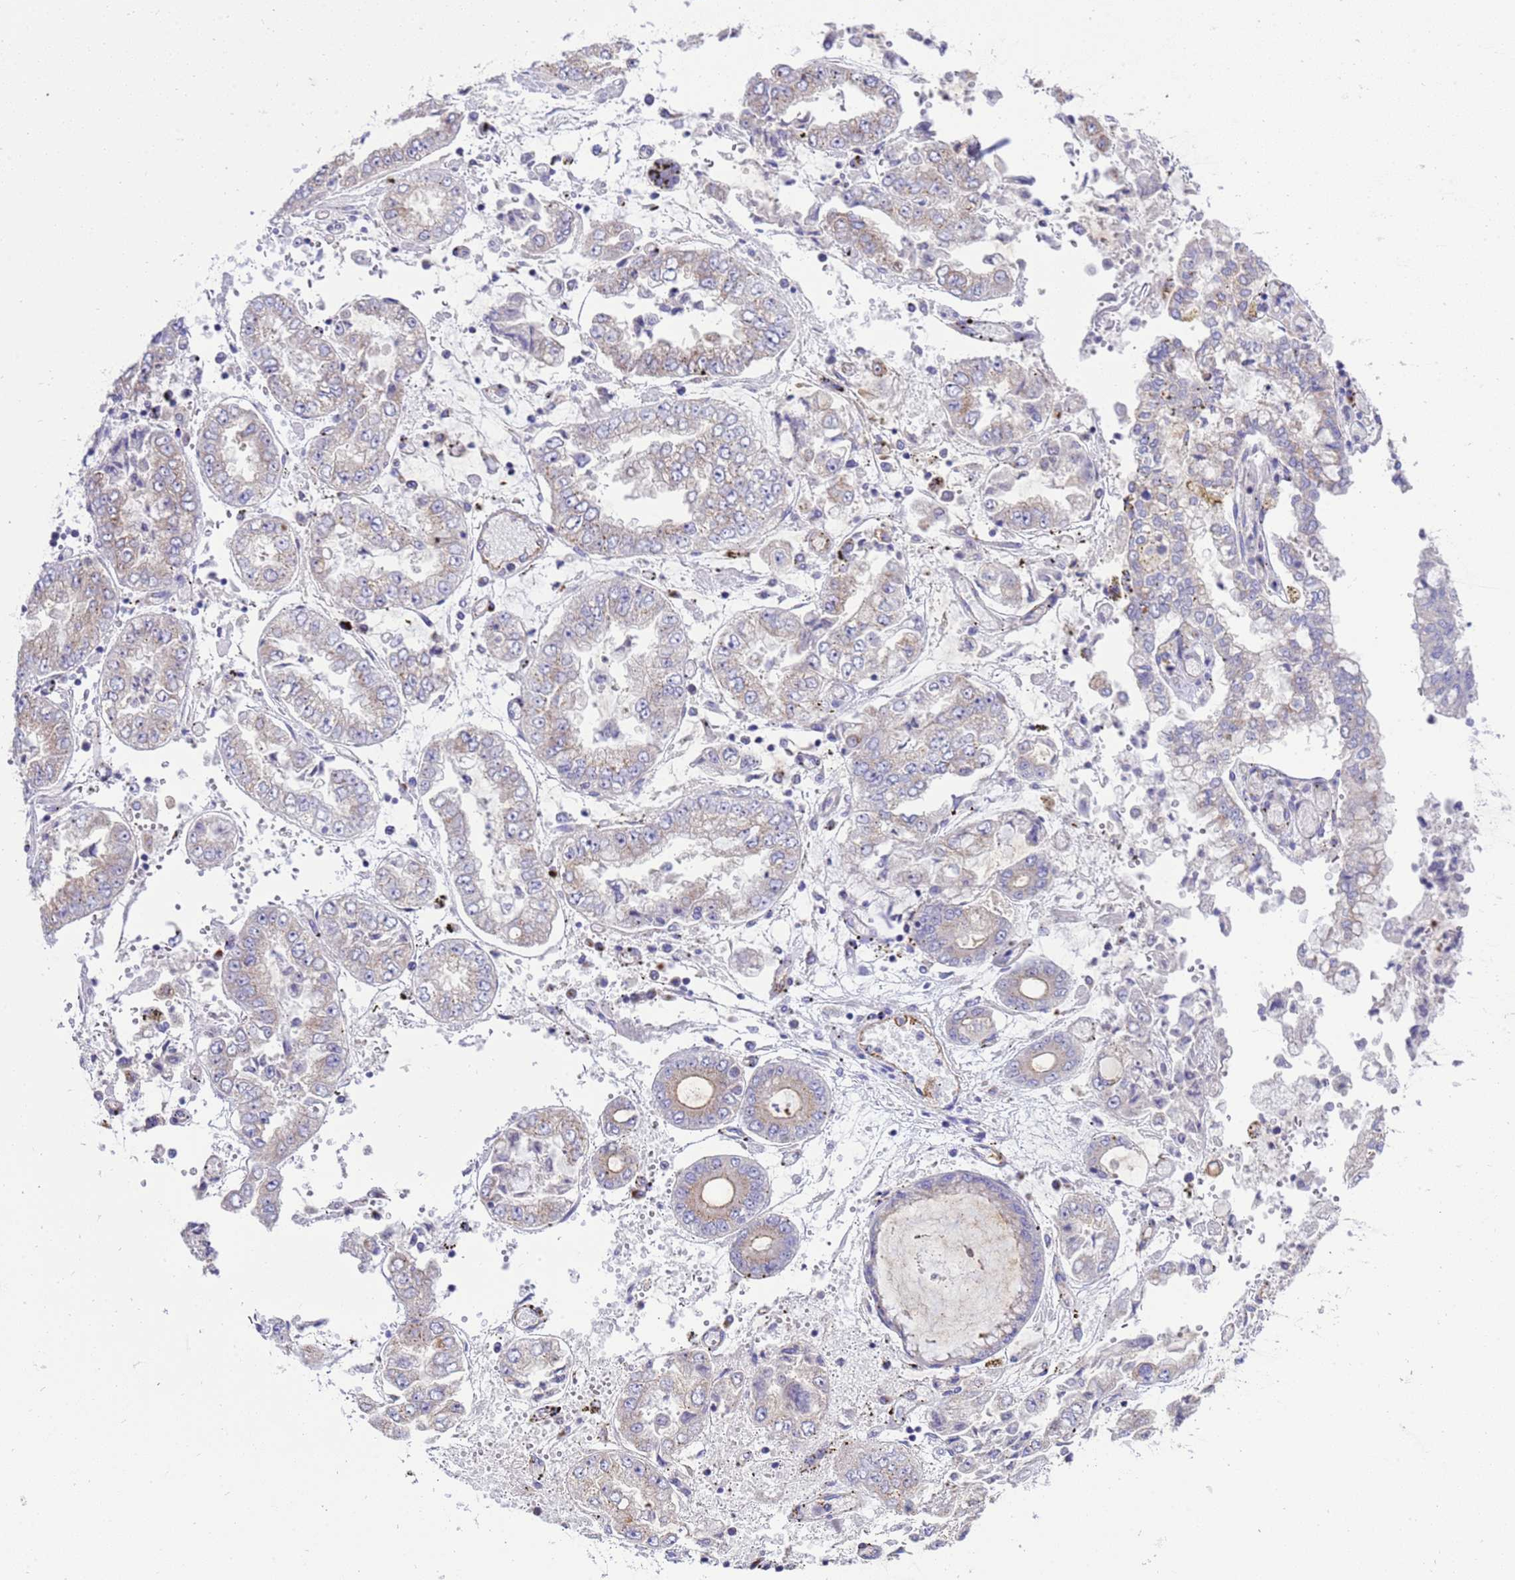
{"staining": {"intensity": "weak", "quantity": "<25%", "location": "cytoplasmic/membranous"}, "tissue": "stomach cancer", "cell_type": "Tumor cells", "image_type": "cancer", "snomed": [{"axis": "morphology", "description": "Adenocarcinoma, NOS"}, {"axis": "topography", "description": "Stomach"}], "caption": "IHC histopathology image of stomach adenocarcinoma stained for a protein (brown), which demonstrates no expression in tumor cells. (DAB (3,3'-diaminobenzidine) immunohistochemistry with hematoxylin counter stain).", "gene": "ANAPC1", "patient": {"sex": "male", "age": 76}}